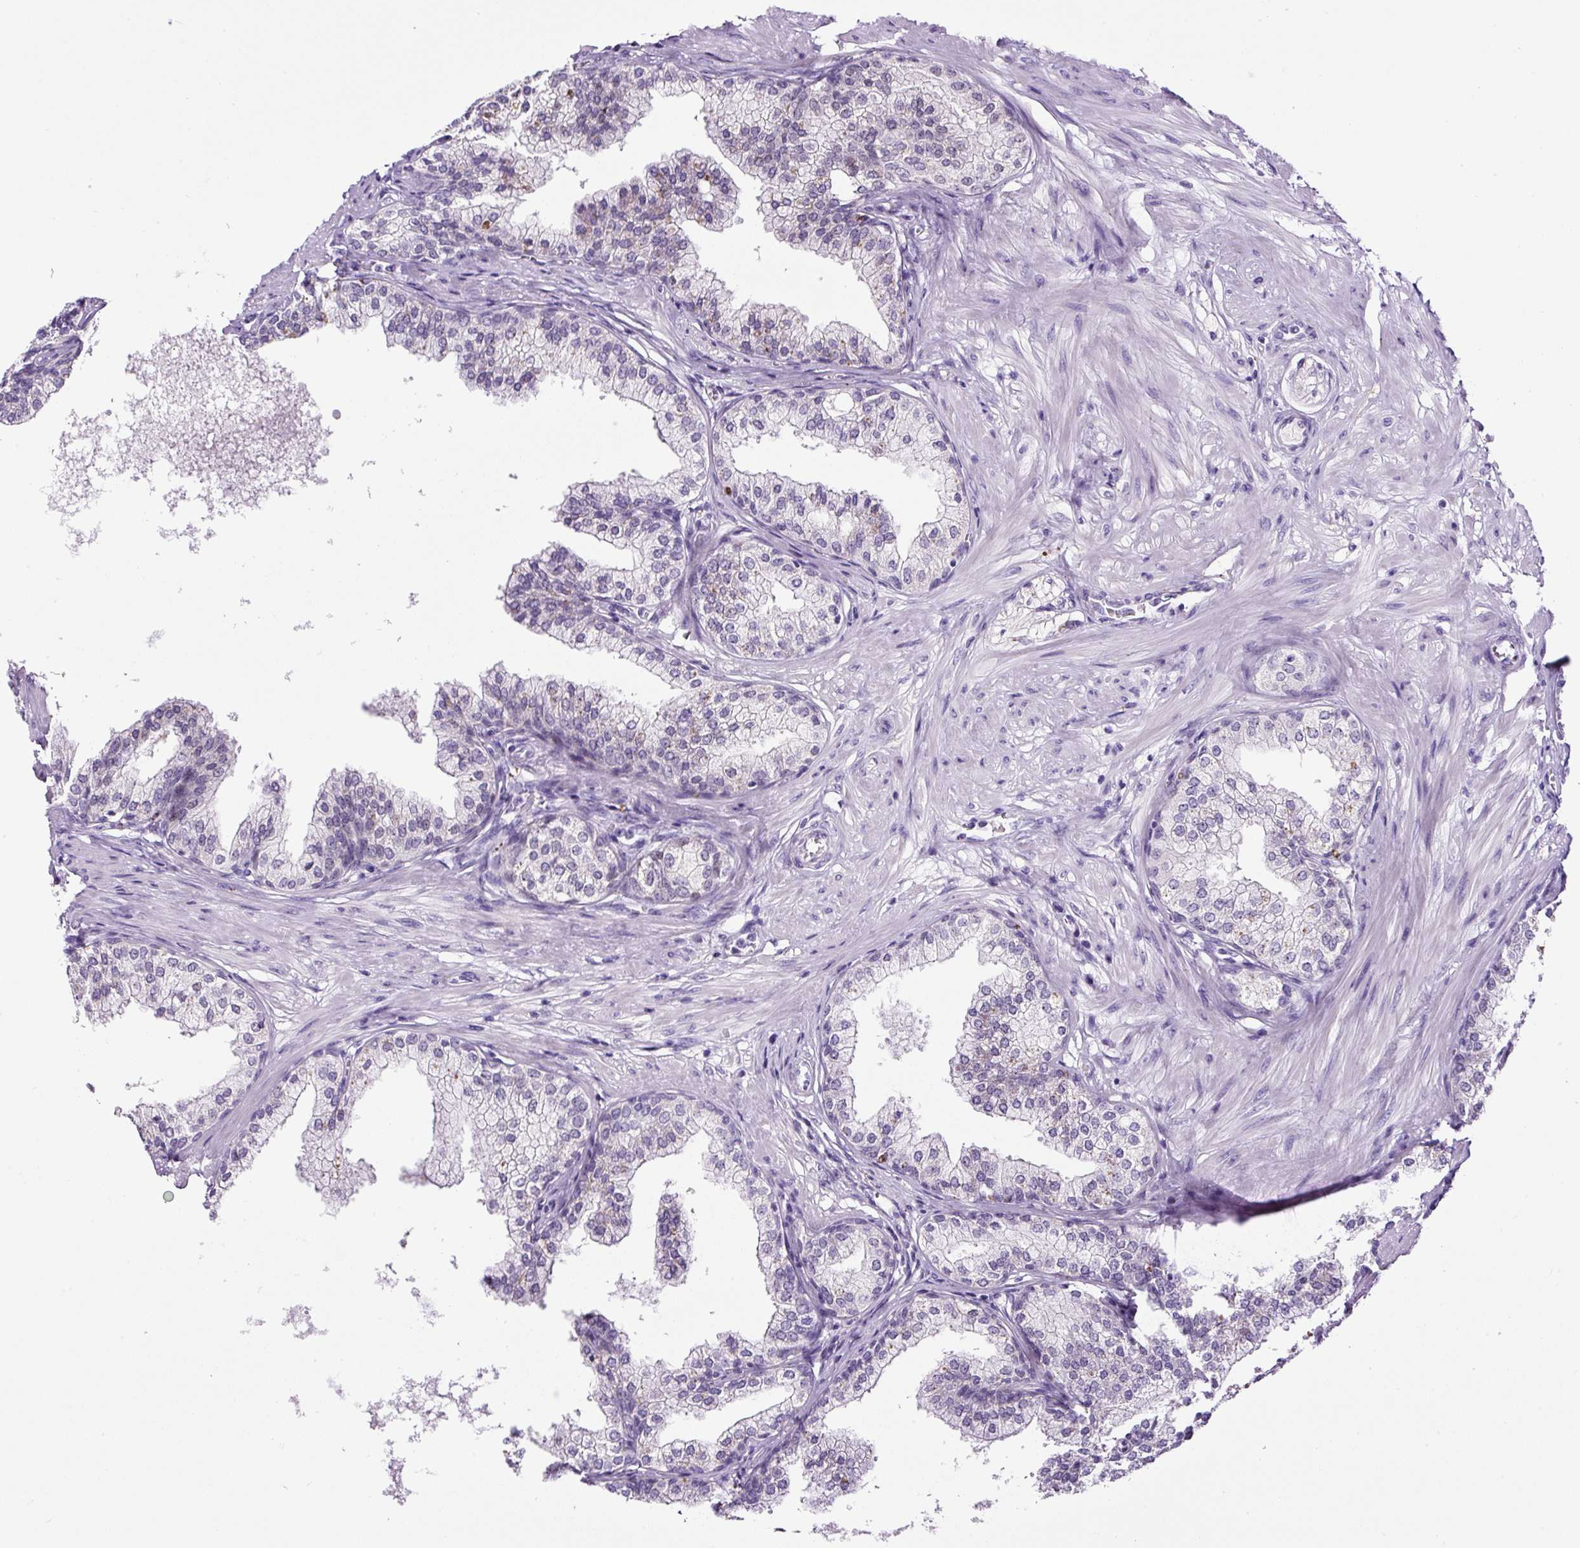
{"staining": {"intensity": "negative", "quantity": "none", "location": "none"}, "tissue": "prostate", "cell_type": "Glandular cells", "image_type": "normal", "snomed": [{"axis": "morphology", "description": "Normal tissue, NOS"}, {"axis": "topography", "description": "Prostate"}], "caption": "Glandular cells are negative for brown protein staining in normal prostate. The staining is performed using DAB (3,3'-diaminobenzidine) brown chromogen with nuclei counter-stained in using hematoxylin.", "gene": "SP8", "patient": {"sex": "male", "age": 60}}